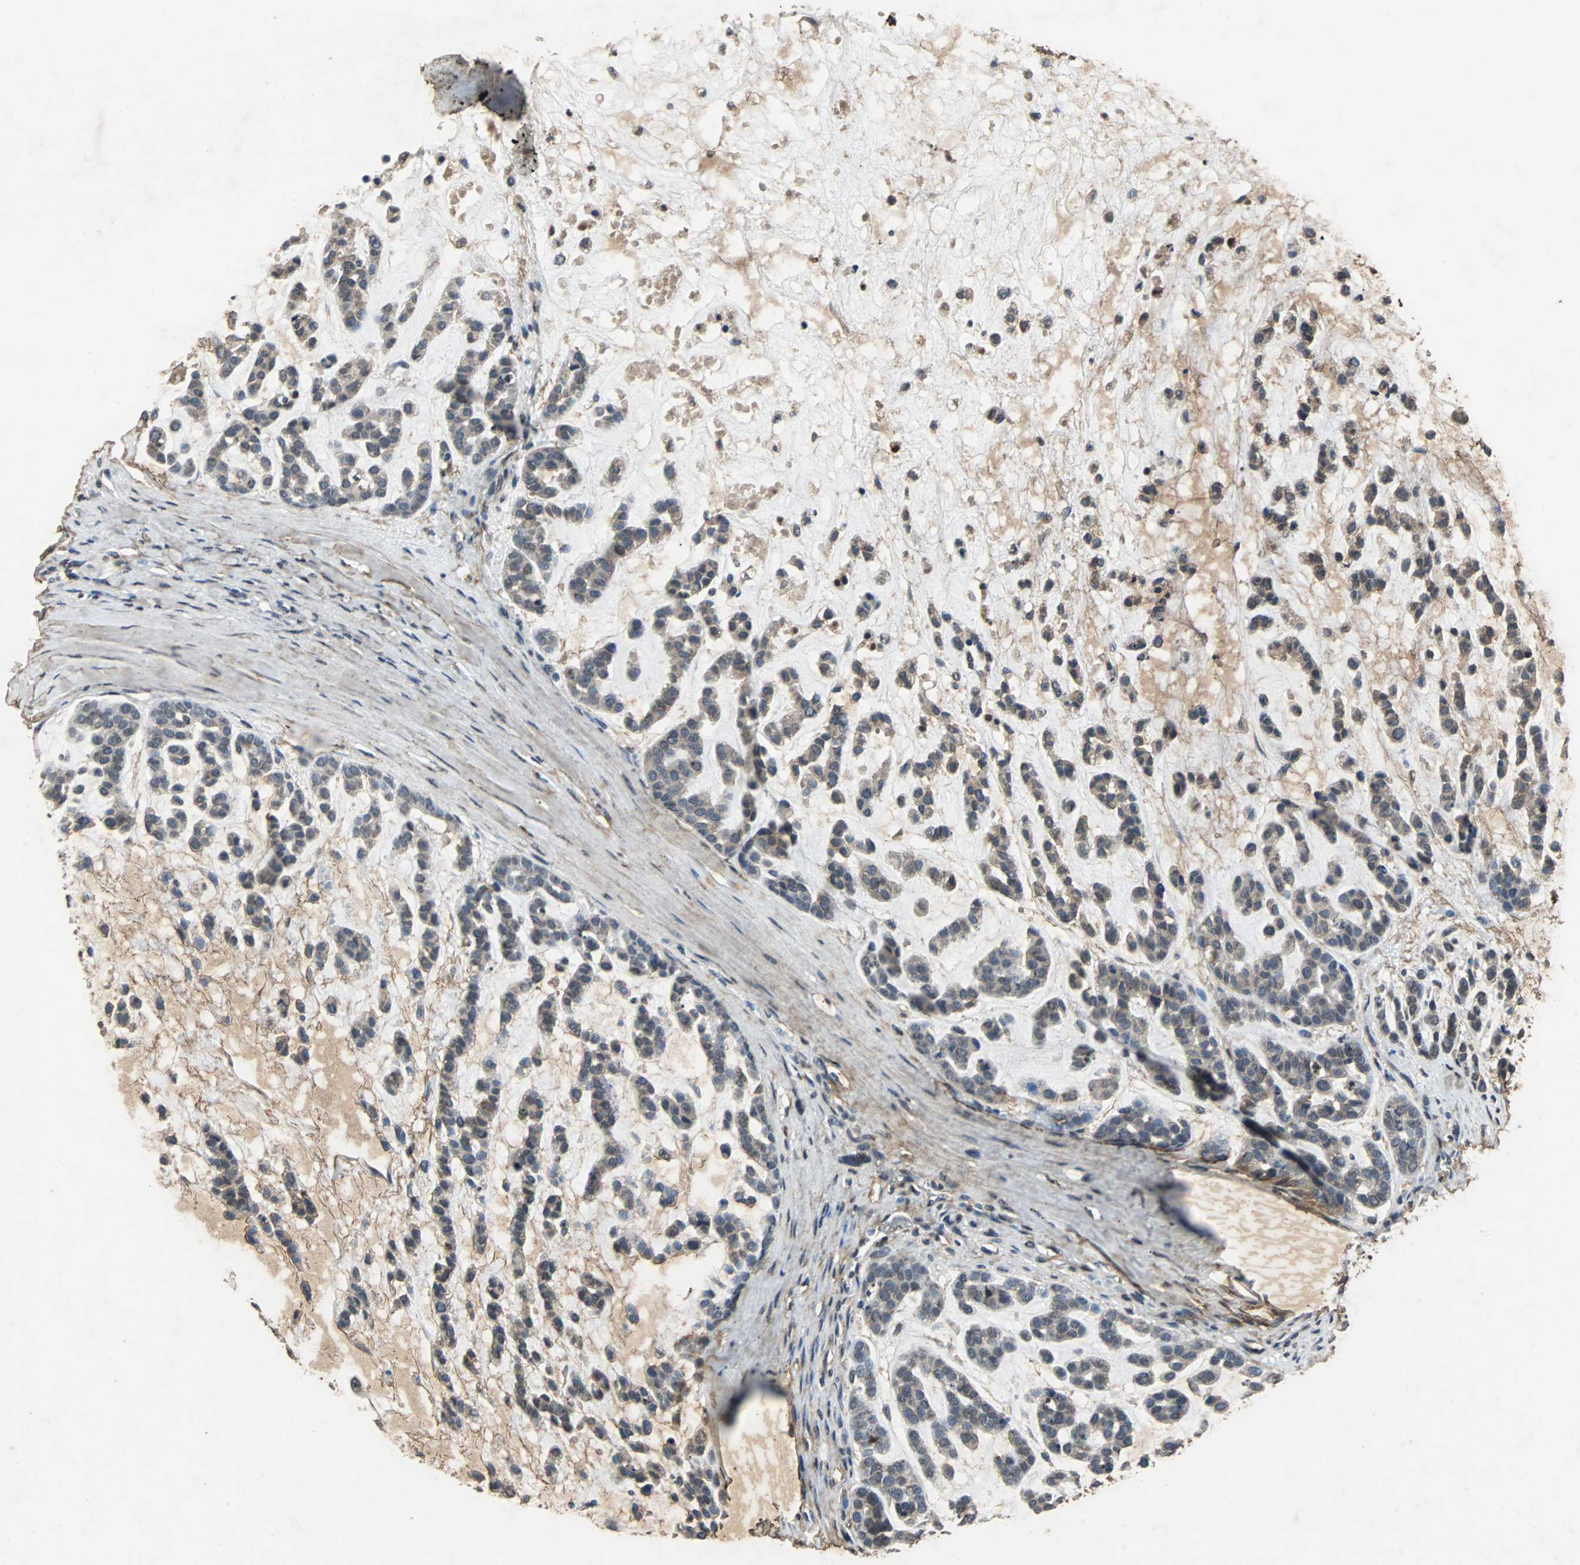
{"staining": {"intensity": "moderate", "quantity": ">75%", "location": "cytoplasmic/membranous"}, "tissue": "head and neck cancer", "cell_type": "Tumor cells", "image_type": "cancer", "snomed": [{"axis": "morphology", "description": "Adenocarcinoma, NOS"}, {"axis": "morphology", "description": "Adenoma, NOS"}, {"axis": "topography", "description": "Head-Neck"}], "caption": "Moderate cytoplasmic/membranous protein expression is appreciated in approximately >75% of tumor cells in head and neck cancer (adenocarcinoma). The staining was performed using DAB (3,3'-diaminobenzidine) to visualize the protein expression in brown, while the nuclei were stained in blue with hematoxylin (Magnification: 20x).", "gene": "NAA10", "patient": {"sex": "female", "age": 55}}